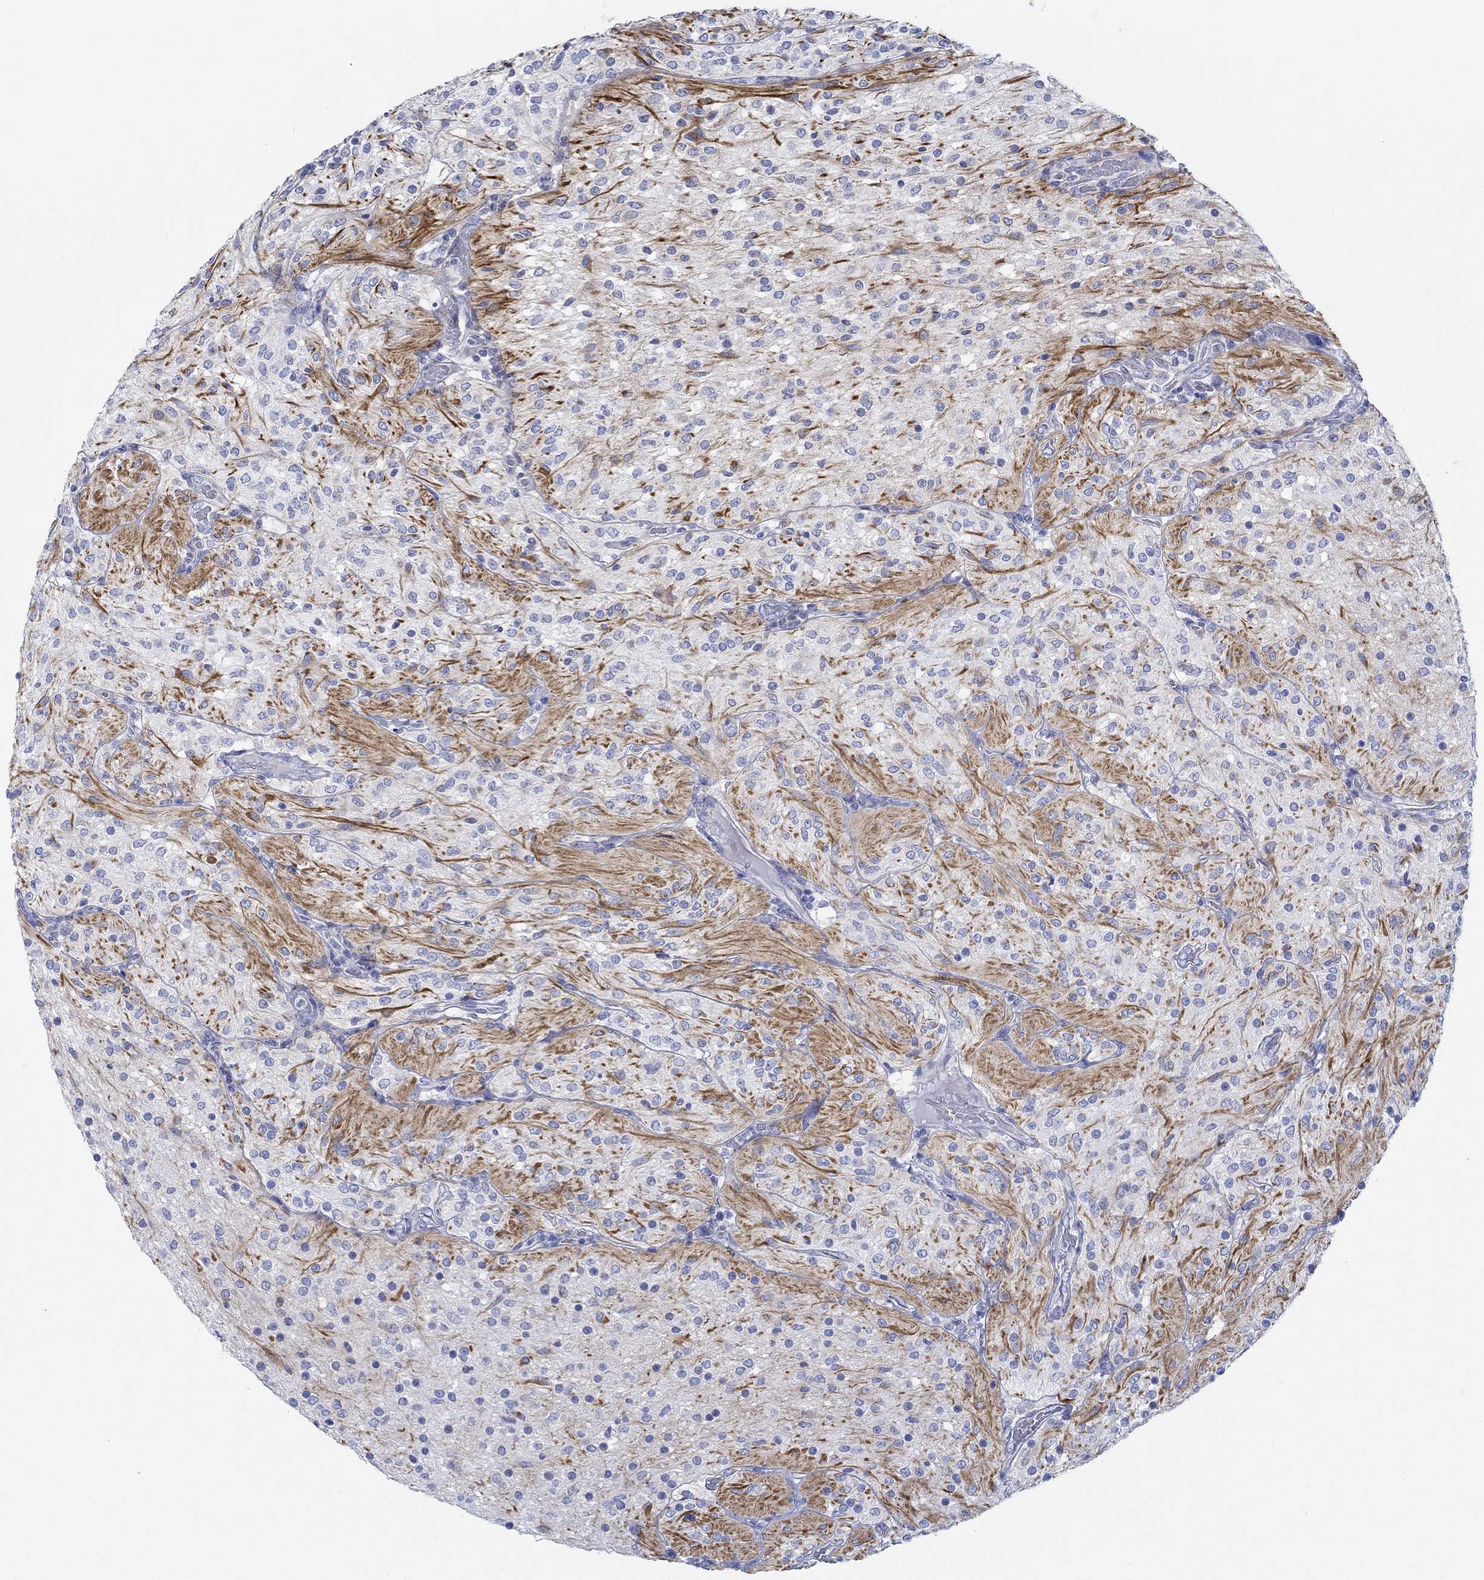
{"staining": {"intensity": "strong", "quantity": "<25%", "location": "cytoplasmic/membranous"}, "tissue": "glioma", "cell_type": "Tumor cells", "image_type": "cancer", "snomed": [{"axis": "morphology", "description": "Glioma, malignant, Low grade"}, {"axis": "topography", "description": "Brain"}], "caption": "A brown stain highlights strong cytoplasmic/membranous staining of a protein in low-grade glioma (malignant) tumor cells.", "gene": "IGFBP6", "patient": {"sex": "male", "age": 3}}